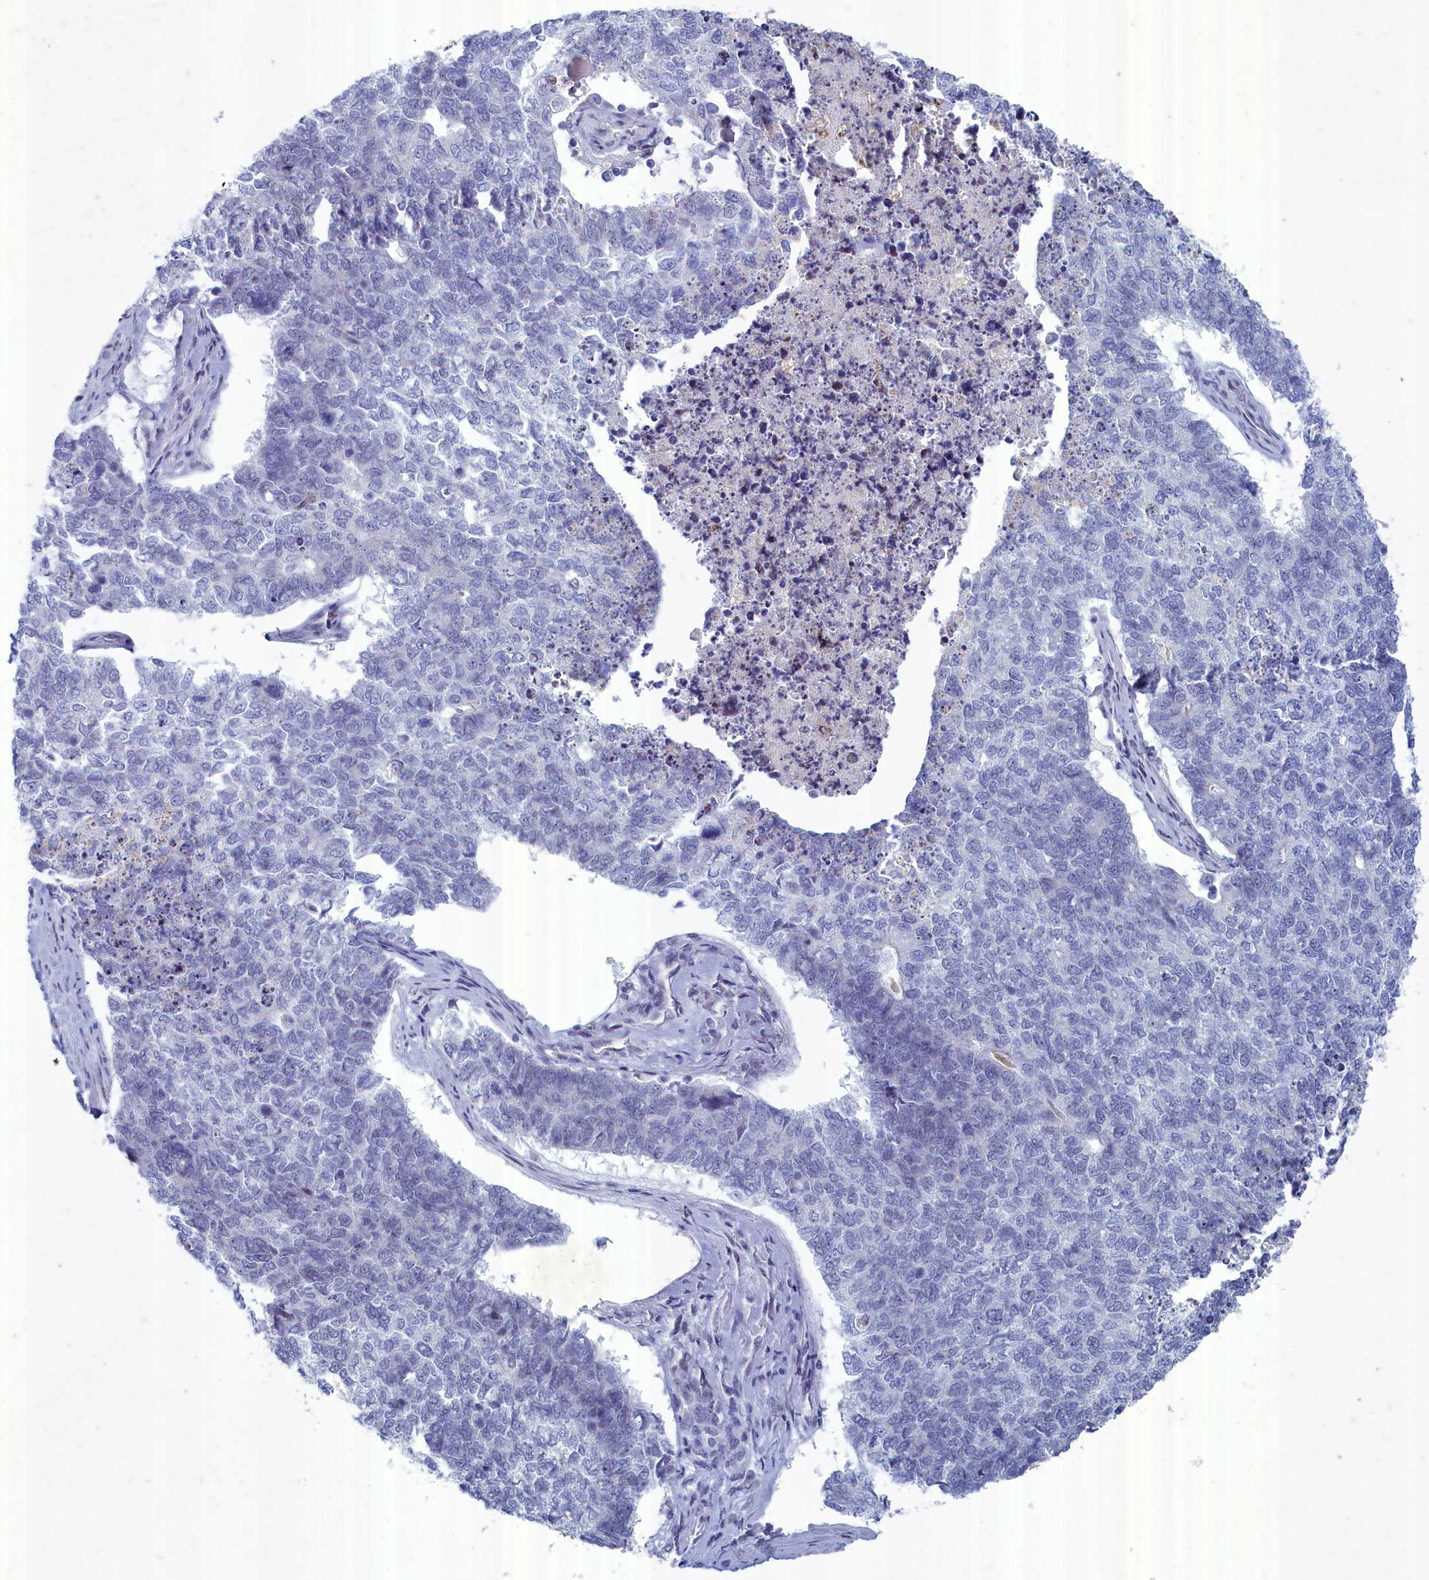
{"staining": {"intensity": "negative", "quantity": "none", "location": "none"}, "tissue": "cervical cancer", "cell_type": "Tumor cells", "image_type": "cancer", "snomed": [{"axis": "morphology", "description": "Squamous cell carcinoma, NOS"}, {"axis": "topography", "description": "Cervix"}], "caption": "This image is of cervical cancer (squamous cell carcinoma) stained with immunohistochemistry to label a protein in brown with the nuclei are counter-stained blue. There is no positivity in tumor cells. (Brightfield microscopy of DAB IHC at high magnification).", "gene": "WDR76", "patient": {"sex": "female", "age": 63}}